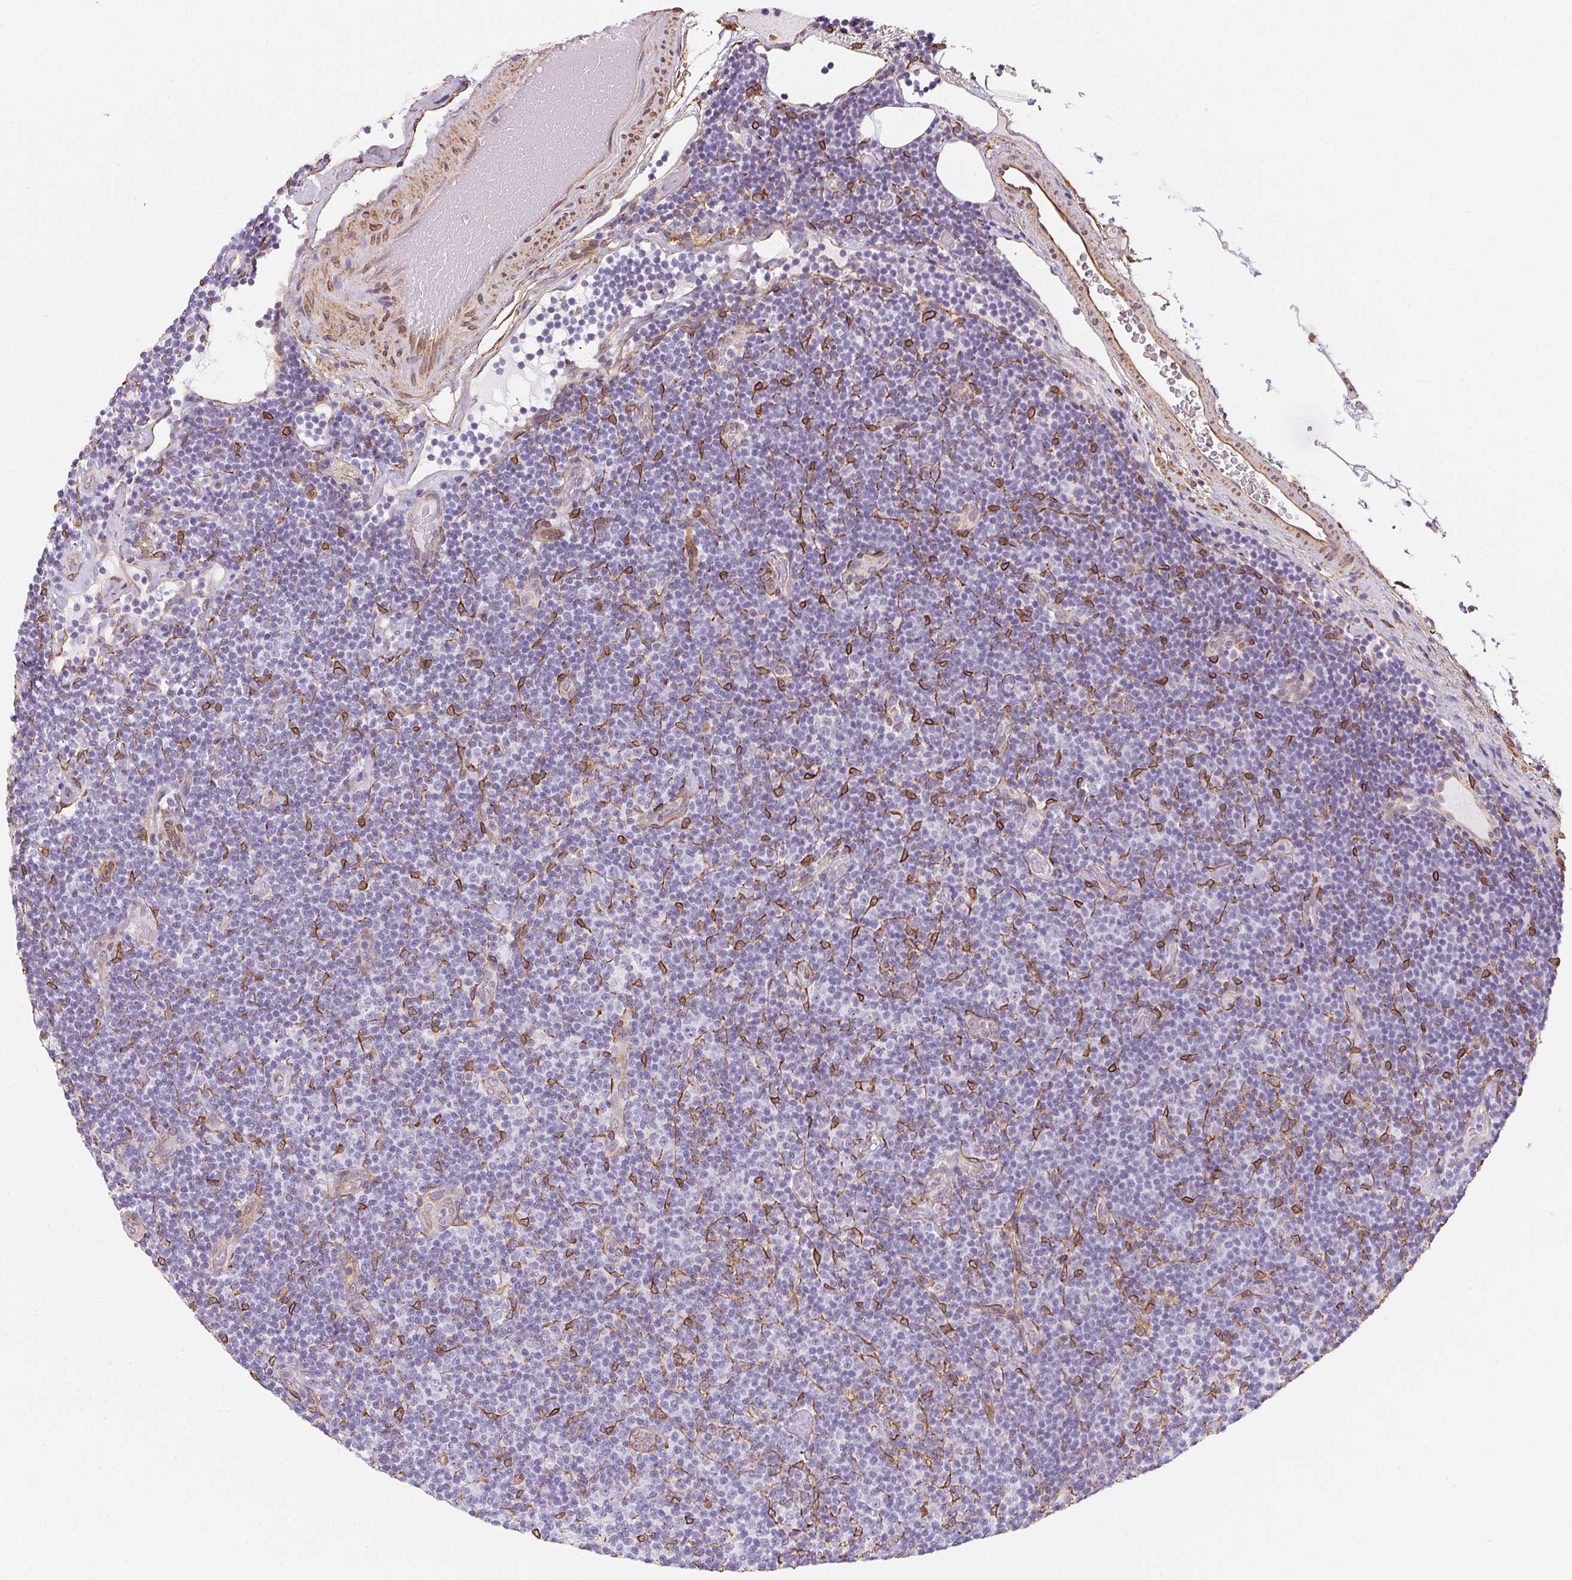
{"staining": {"intensity": "negative", "quantity": "none", "location": "none"}, "tissue": "lymphoma", "cell_type": "Tumor cells", "image_type": "cancer", "snomed": [{"axis": "morphology", "description": "Malignant lymphoma, non-Hodgkin's type, Low grade"}, {"axis": "topography", "description": "Lymph node"}], "caption": "IHC micrograph of human lymphoma stained for a protein (brown), which shows no positivity in tumor cells. (DAB IHC, high magnification).", "gene": "RSBN1", "patient": {"sex": "male", "age": 81}}